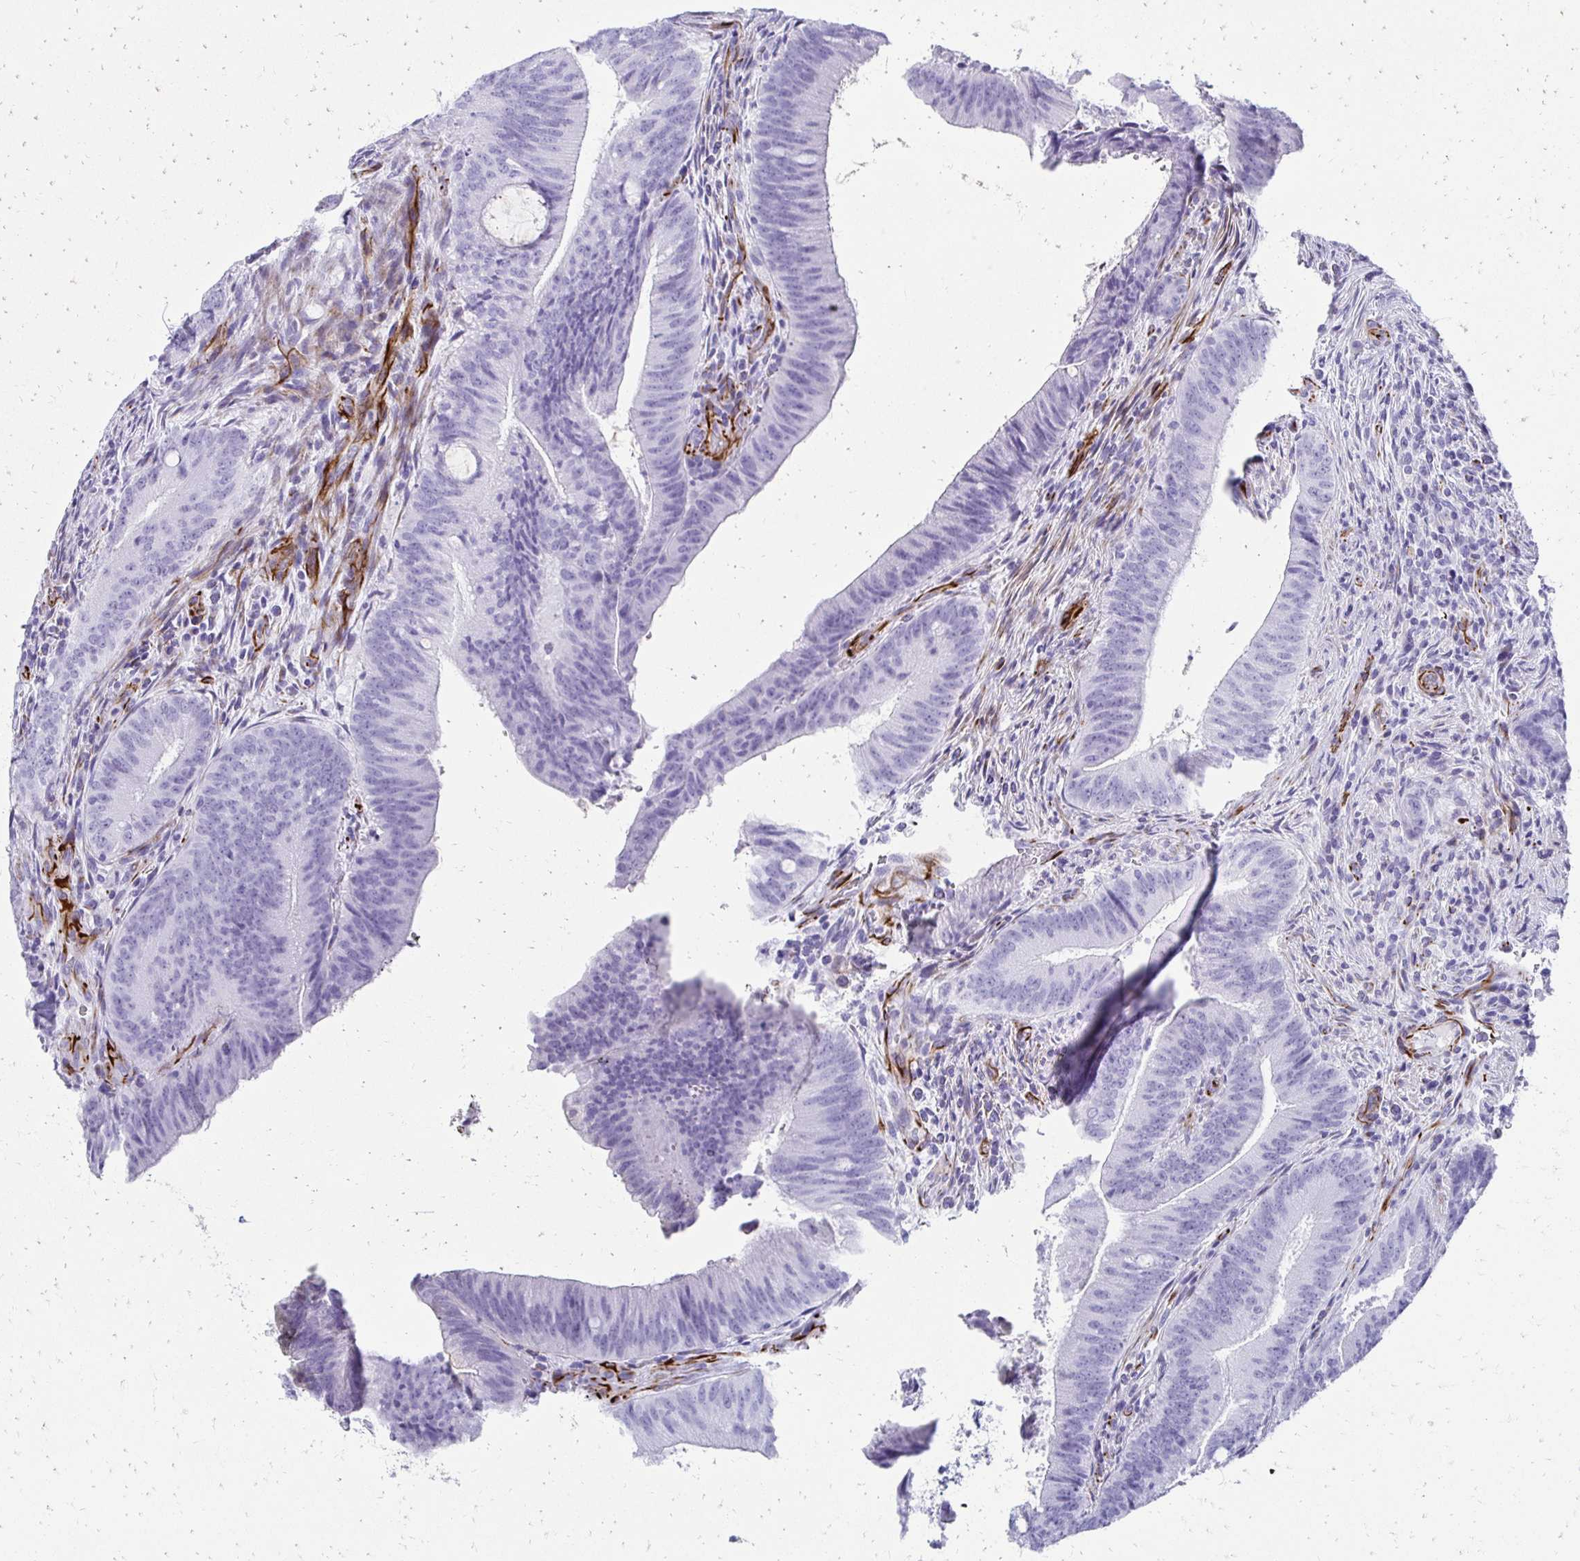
{"staining": {"intensity": "negative", "quantity": "none", "location": "none"}, "tissue": "colorectal cancer", "cell_type": "Tumor cells", "image_type": "cancer", "snomed": [{"axis": "morphology", "description": "Adenocarcinoma, NOS"}, {"axis": "topography", "description": "Colon"}], "caption": "Immunohistochemistry (IHC) micrograph of colorectal cancer stained for a protein (brown), which shows no staining in tumor cells. The staining was performed using DAB (3,3'-diaminobenzidine) to visualize the protein expression in brown, while the nuclei were stained in blue with hematoxylin (Magnification: 20x).", "gene": "TMEM54", "patient": {"sex": "female", "age": 43}}